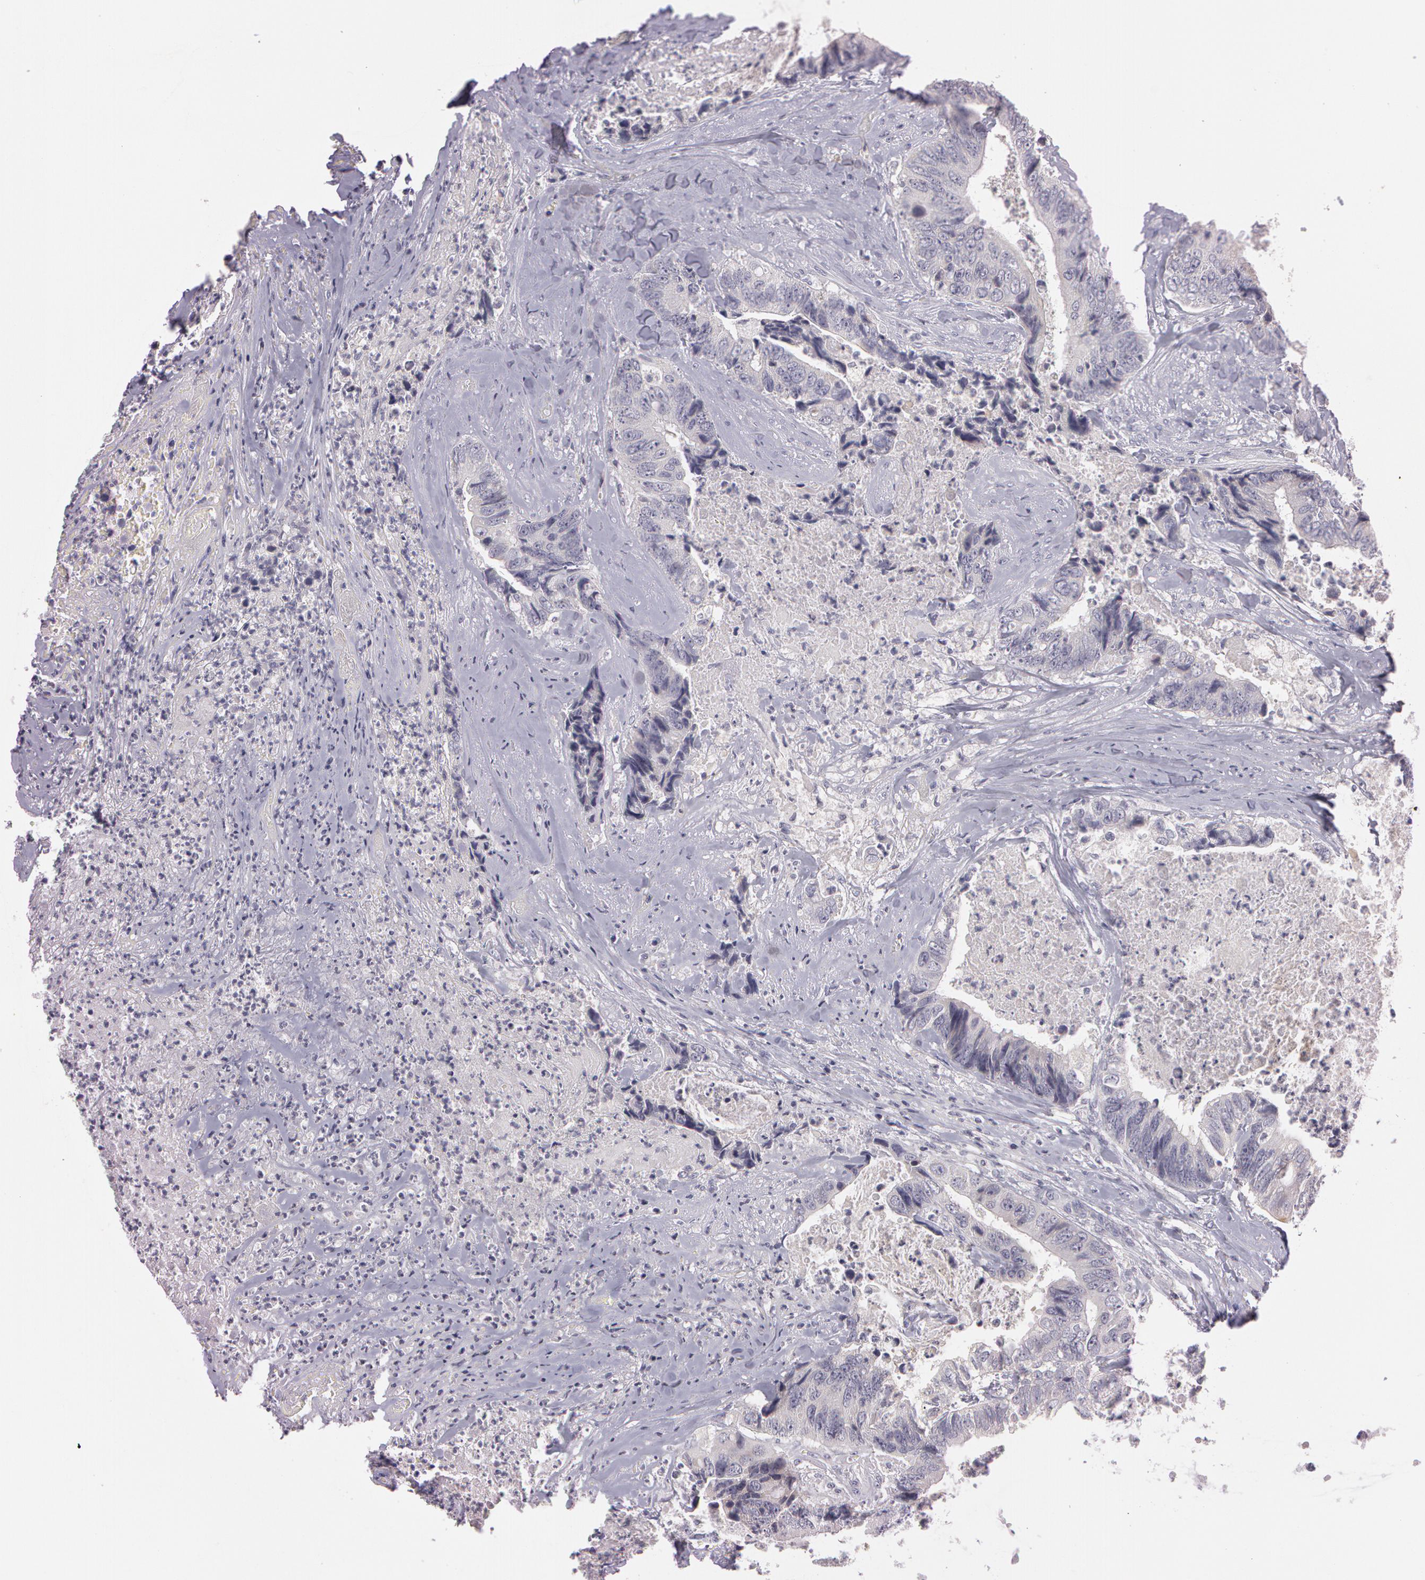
{"staining": {"intensity": "negative", "quantity": "none", "location": "none"}, "tissue": "colorectal cancer", "cell_type": "Tumor cells", "image_type": "cancer", "snomed": [{"axis": "morphology", "description": "Adenocarcinoma, NOS"}, {"axis": "topography", "description": "Rectum"}], "caption": "The histopathology image demonstrates no significant expression in tumor cells of adenocarcinoma (colorectal).", "gene": "MXRA5", "patient": {"sex": "female", "age": 65}}